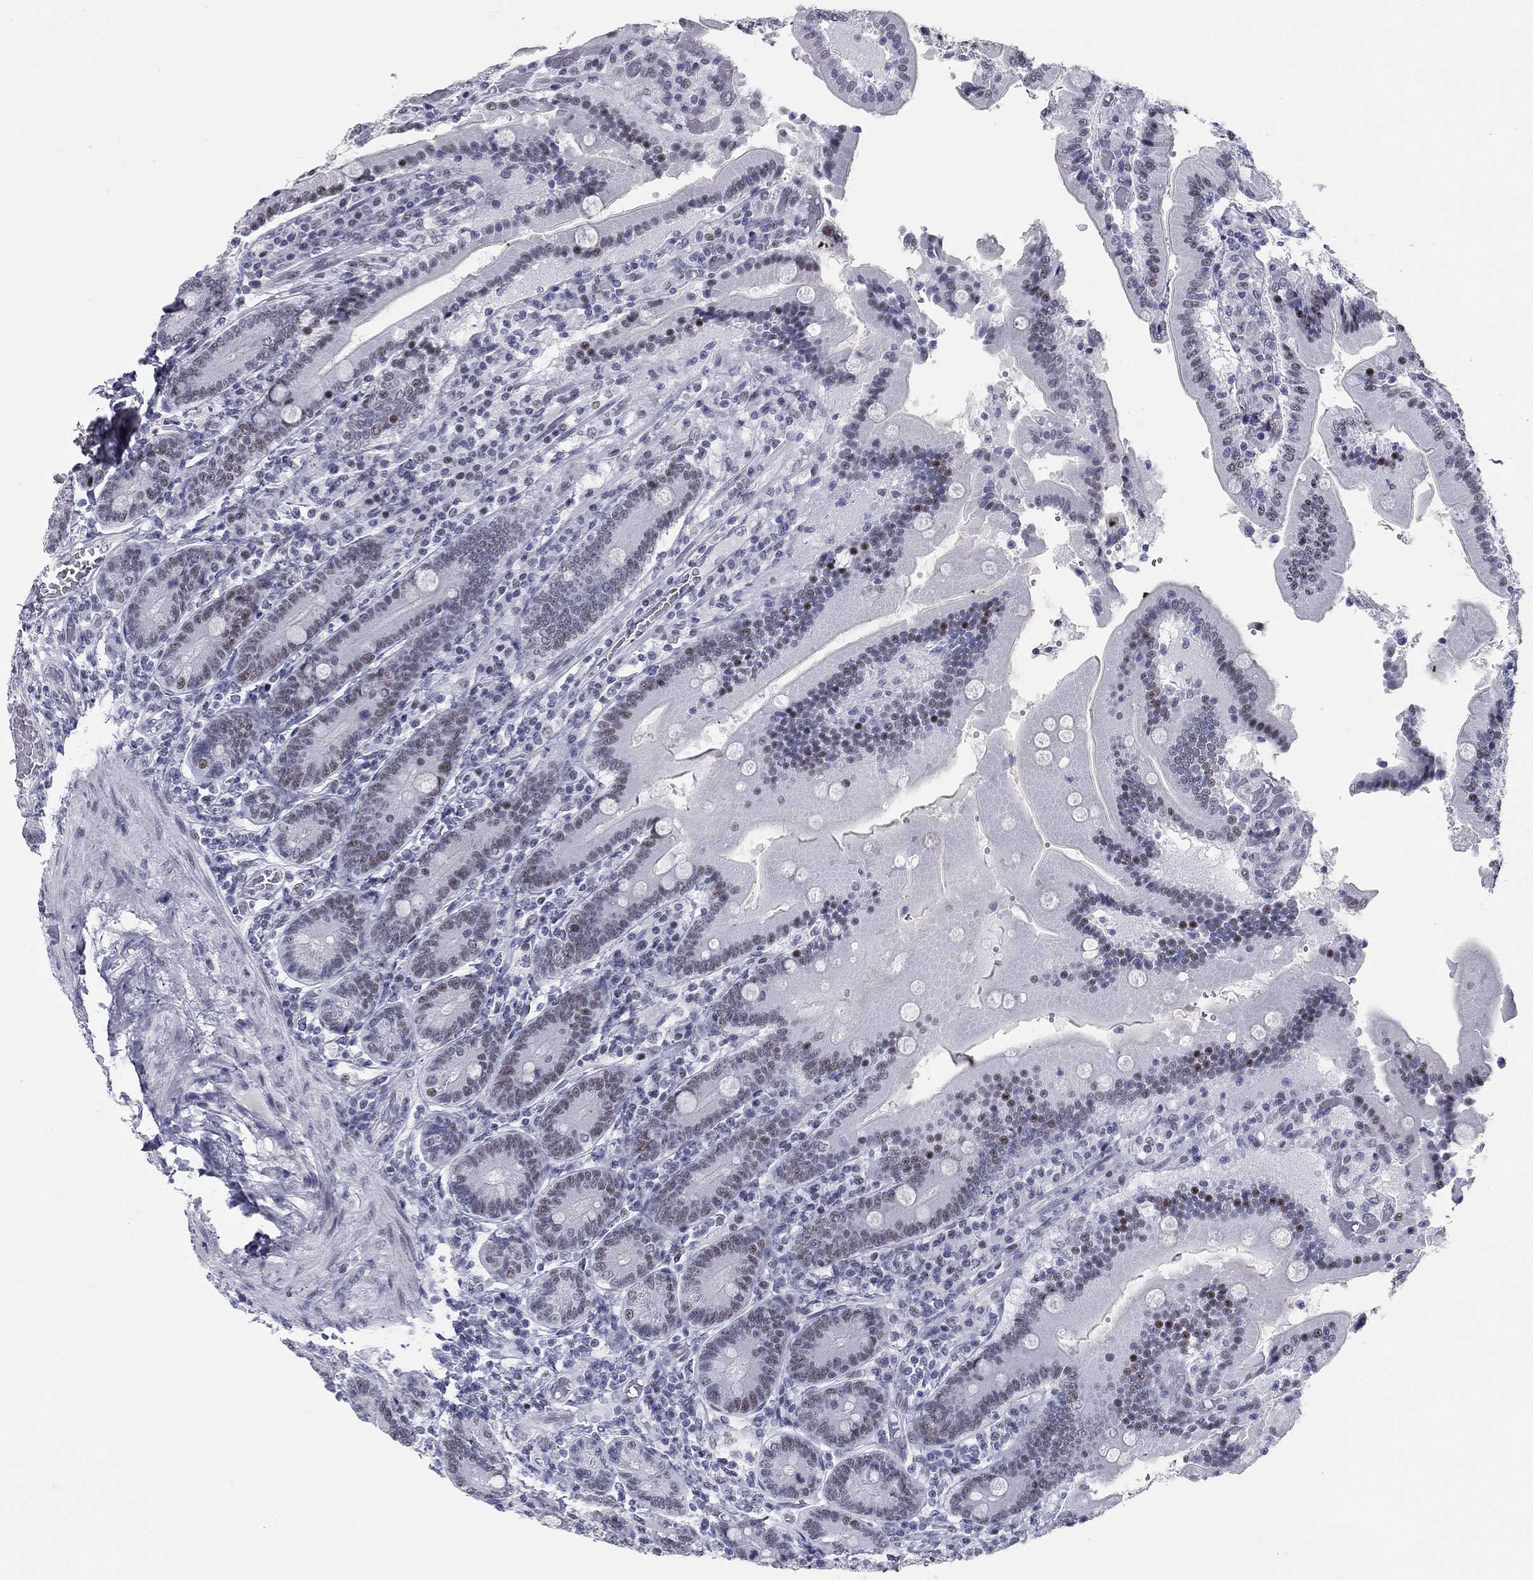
{"staining": {"intensity": "strong", "quantity": "<25%", "location": "nuclear"}, "tissue": "duodenum", "cell_type": "Glandular cells", "image_type": "normal", "snomed": [{"axis": "morphology", "description": "Normal tissue, NOS"}, {"axis": "topography", "description": "Duodenum"}], "caption": "Immunohistochemical staining of benign human duodenum demonstrates <25% levels of strong nuclear protein staining in approximately <25% of glandular cells. (brown staining indicates protein expression, while blue staining denotes nuclei).", "gene": "ASF1B", "patient": {"sex": "female", "age": 62}}